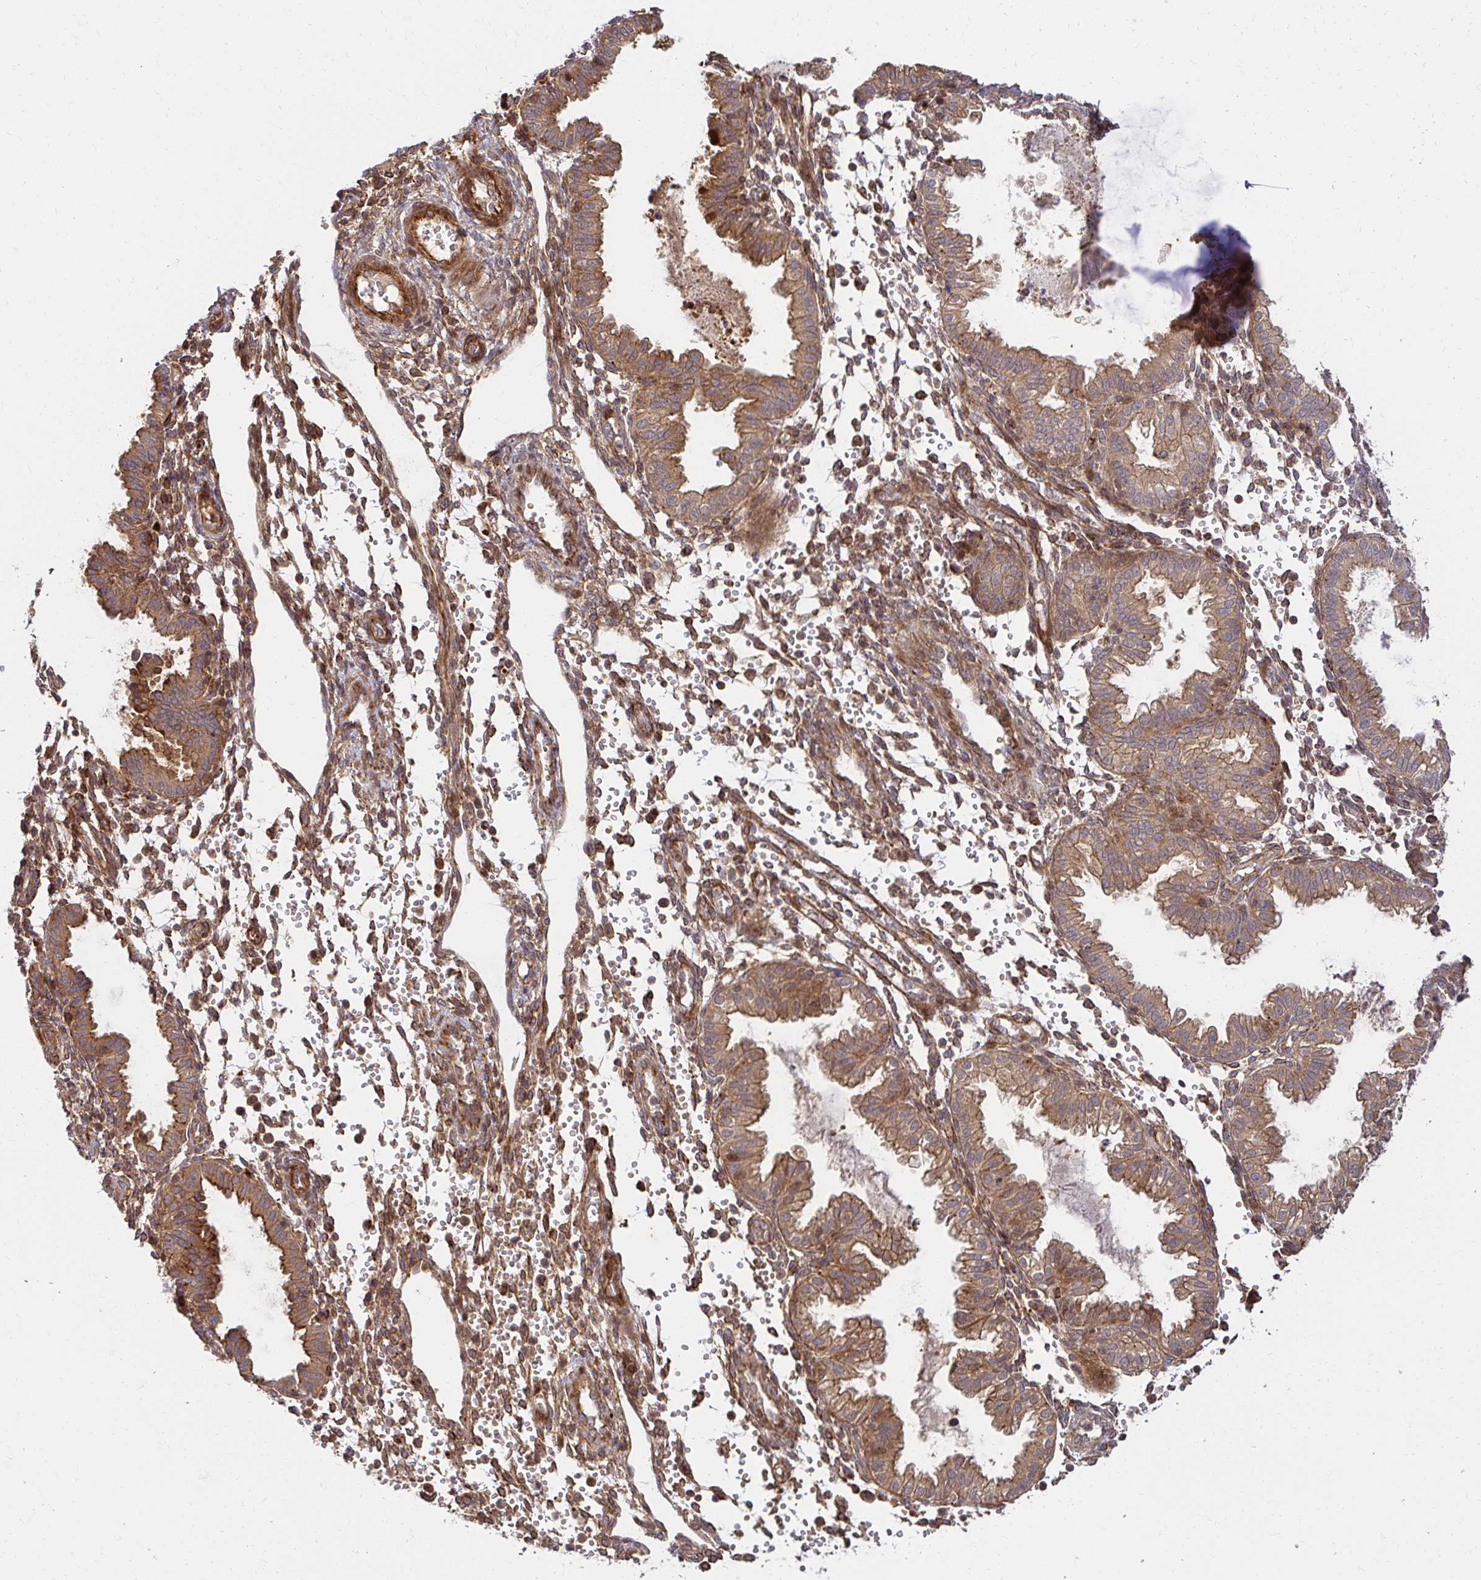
{"staining": {"intensity": "weak", "quantity": "25%-75%", "location": "cytoplasmic/membranous"}, "tissue": "endometrium", "cell_type": "Cells in endometrial stroma", "image_type": "normal", "snomed": [{"axis": "morphology", "description": "Normal tissue, NOS"}, {"axis": "topography", "description": "Endometrium"}], "caption": "DAB immunohistochemical staining of benign endometrium exhibits weak cytoplasmic/membranous protein positivity in about 25%-75% of cells in endometrial stroma.", "gene": "PSMA4", "patient": {"sex": "female", "age": 33}}